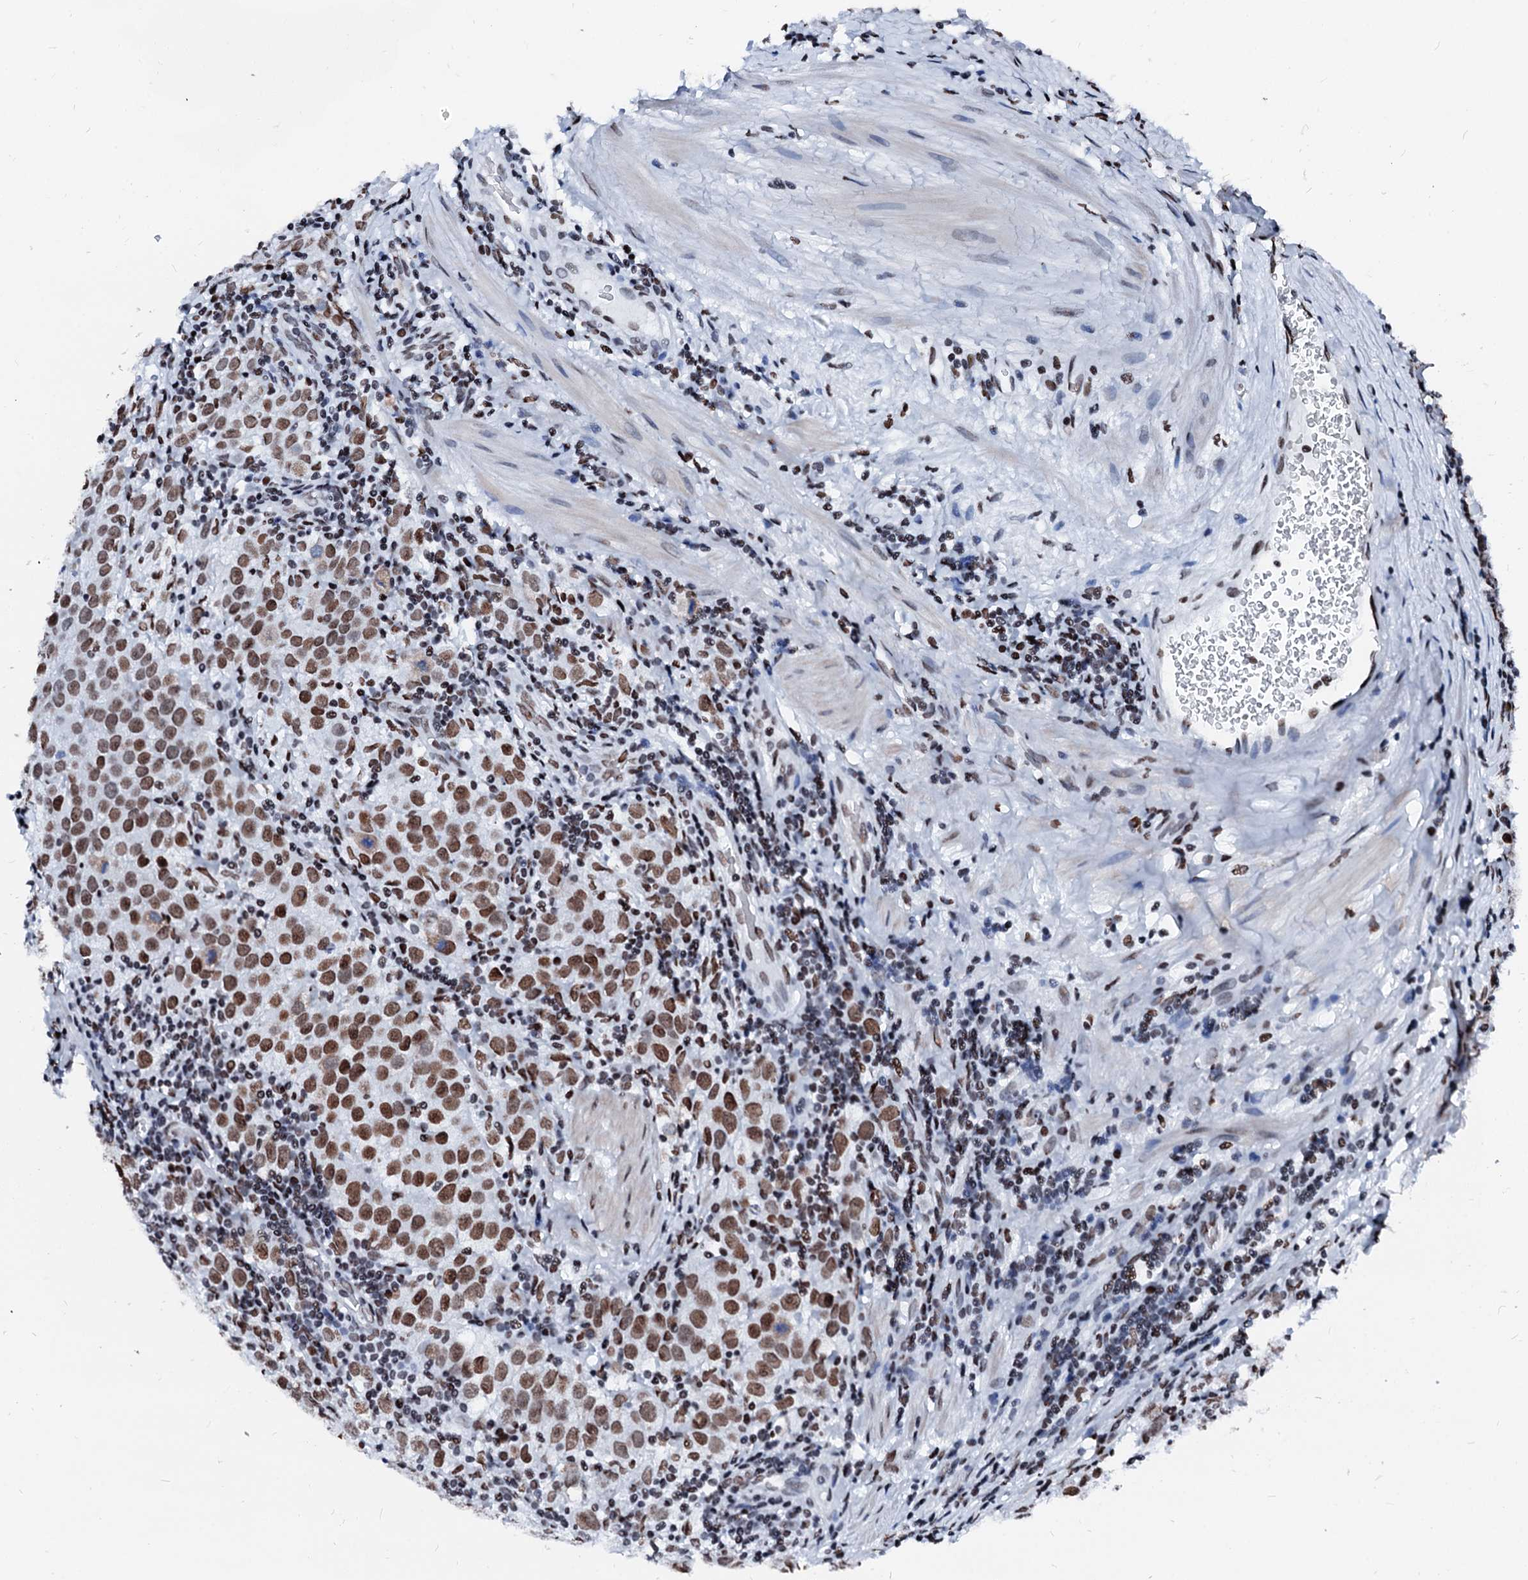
{"staining": {"intensity": "moderate", "quantity": ">75%", "location": "nuclear"}, "tissue": "testis cancer", "cell_type": "Tumor cells", "image_type": "cancer", "snomed": [{"axis": "morphology", "description": "Seminoma, NOS"}, {"axis": "morphology", "description": "Carcinoma, Embryonal, NOS"}, {"axis": "topography", "description": "Testis"}], "caption": "Moderate nuclear expression is present in about >75% of tumor cells in testis cancer (embryonal carcinoma).", "gene": "RALY", "patient": {"sex": "male", "age": 43}}